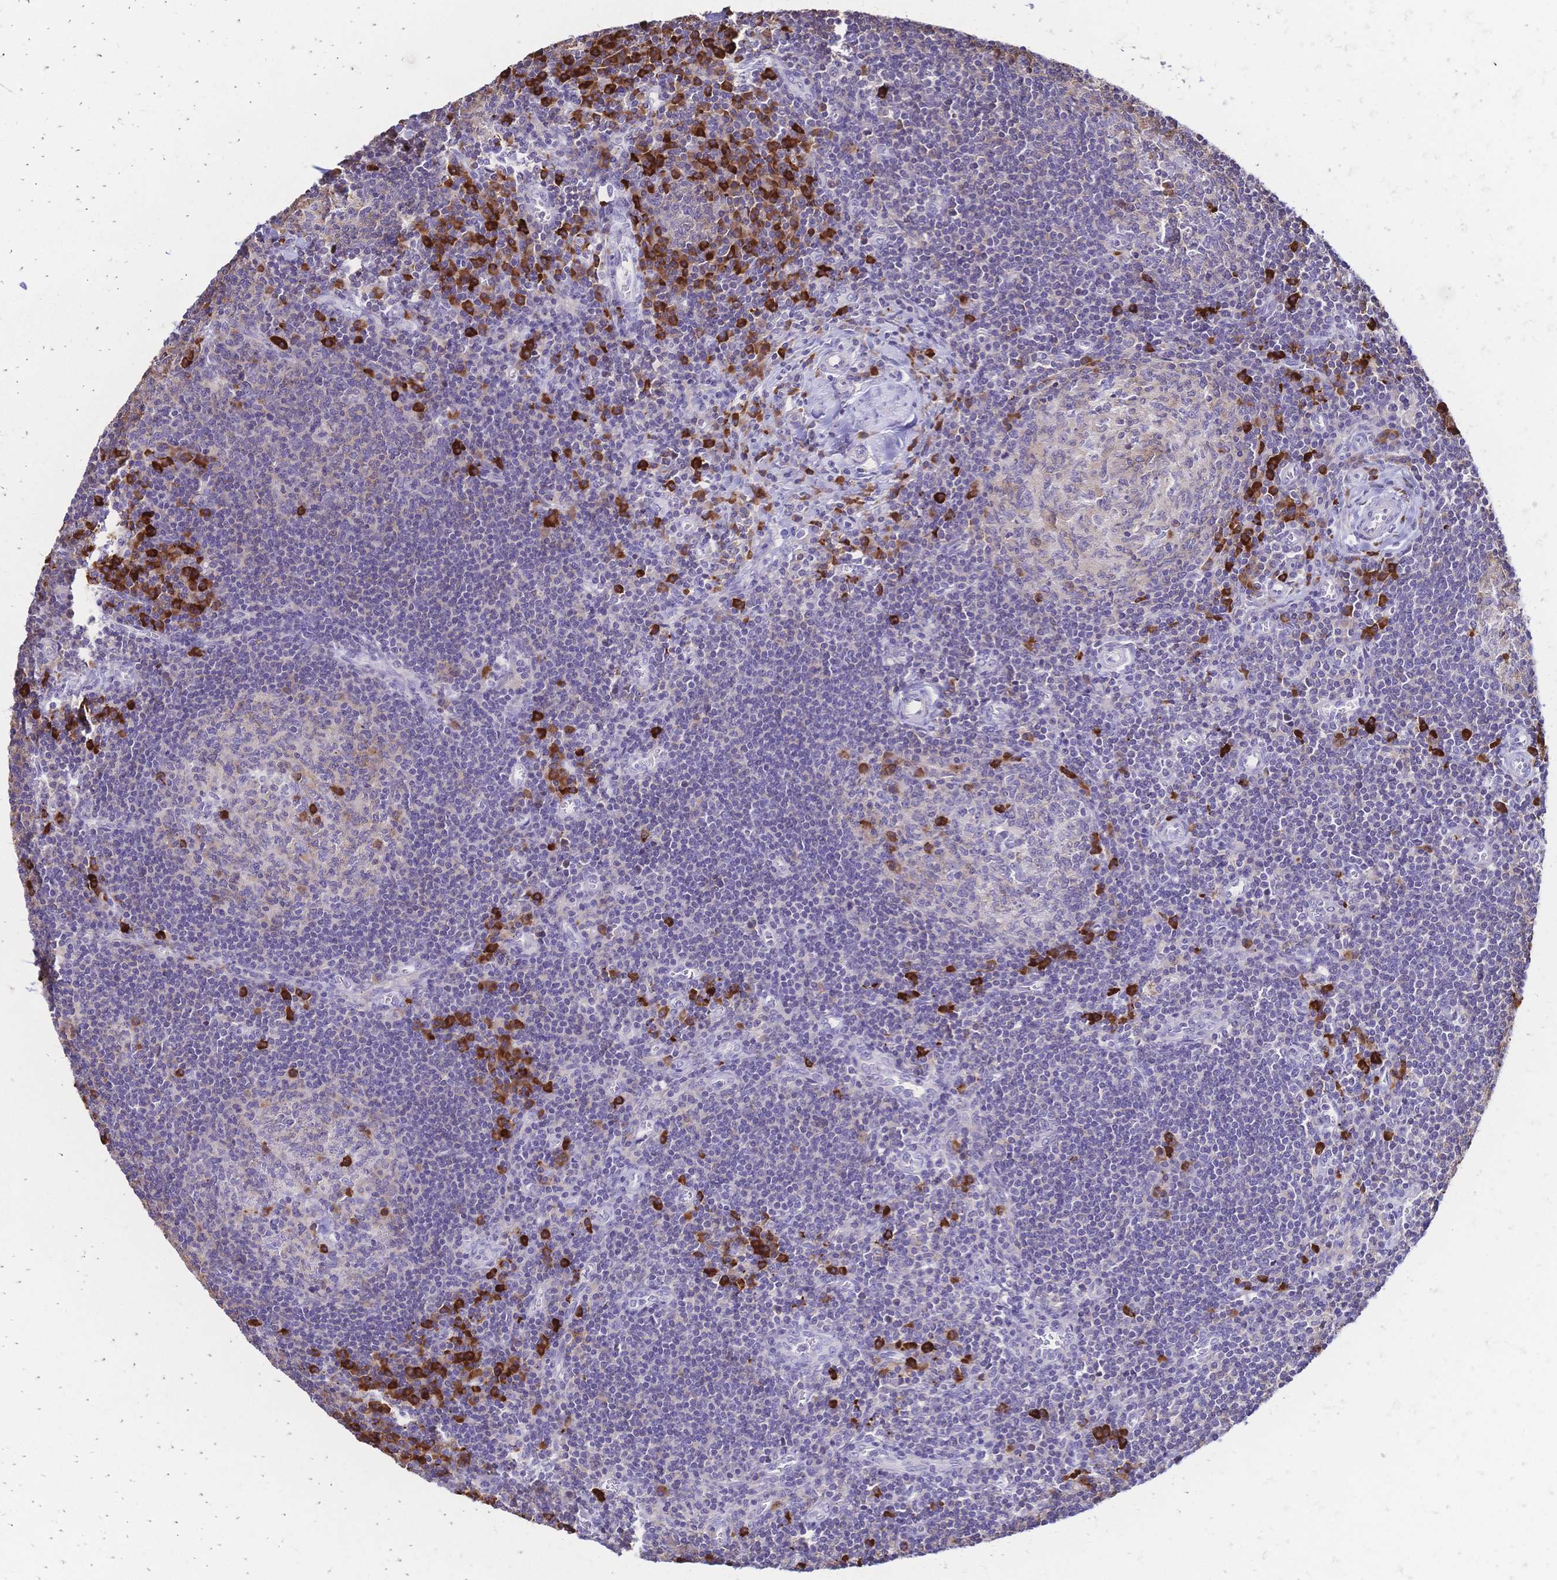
{"staining": {"intensity": "strong", "quantity": "<25%", "location": "cytoplasmic/membranous"}, "tissue": "lymph node", "cell_type": "Germinal center cells", "image_type": "normal", "snomed": [{"axis": "morphology", "description": "Normal tissue, NOS"}, {"axis": "topography", "description": "Lymph node"}], "caption": "IHC photomicrograph of unremarkable human lymph node stained for a protein (brown), which reveals medium levels of strong cytoplasmic/membranous staining in about <25% of germinal center cells.", "gene": "IL2RA", "patient": {"sex": "male", "age": 67}}